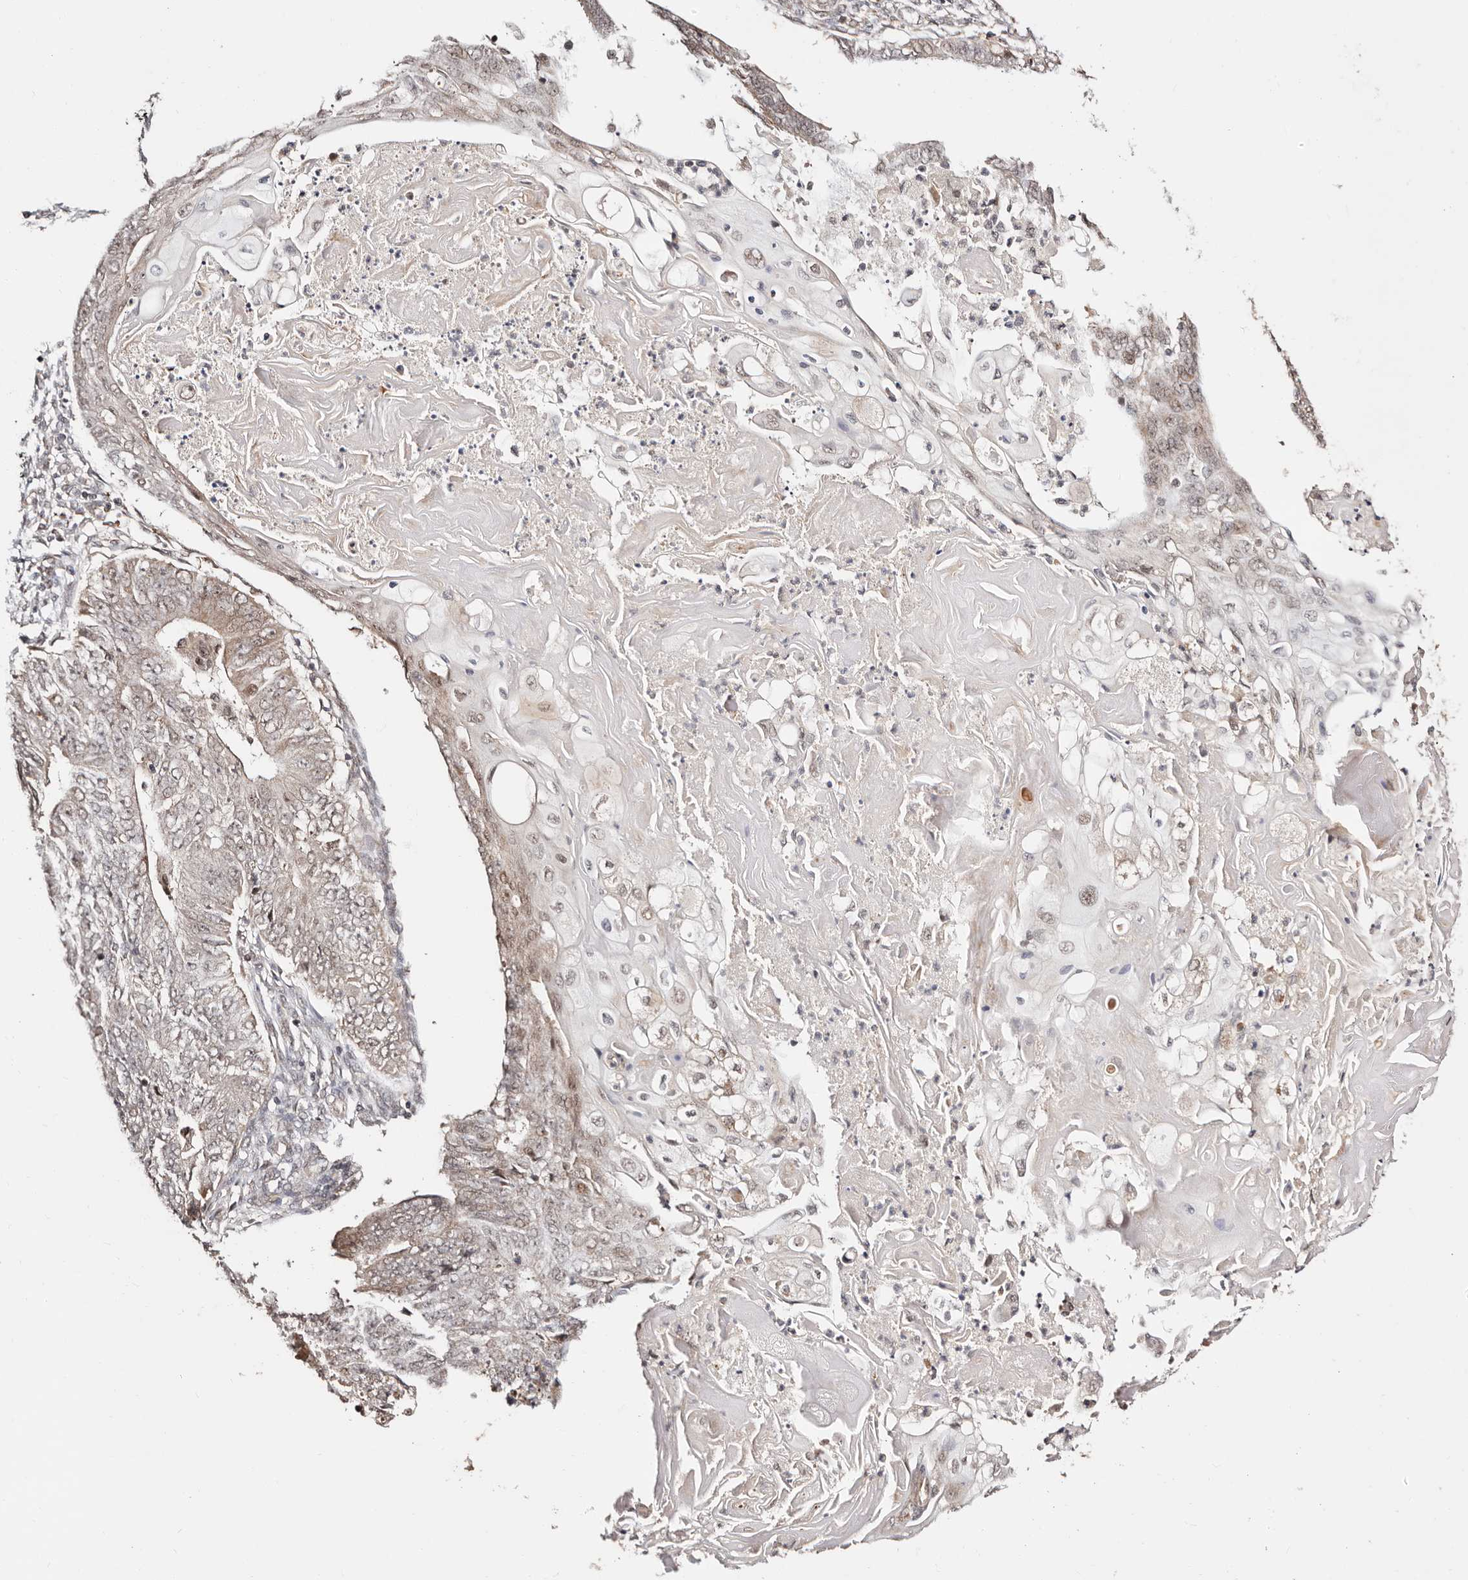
{"staining": {"intensity": "weak", "quantity": "<25%", "location": "nuclear"}, "tissue": "endometrial cancer", "cell_type": "Tumor cells", "image_type": "cancer", "snomed": [{"axis": "morphology", "description": "Adenocarcinoma, NOS"}, {"axis": "topography", "description": "Endometrium"}], "caption": "A micrograph of human endometrial cancer (adenocarcinoma) is negative for staining in tumor cells.", "gene": "CTNNBL1", "patient": {"sex": "female", "age": 32}}